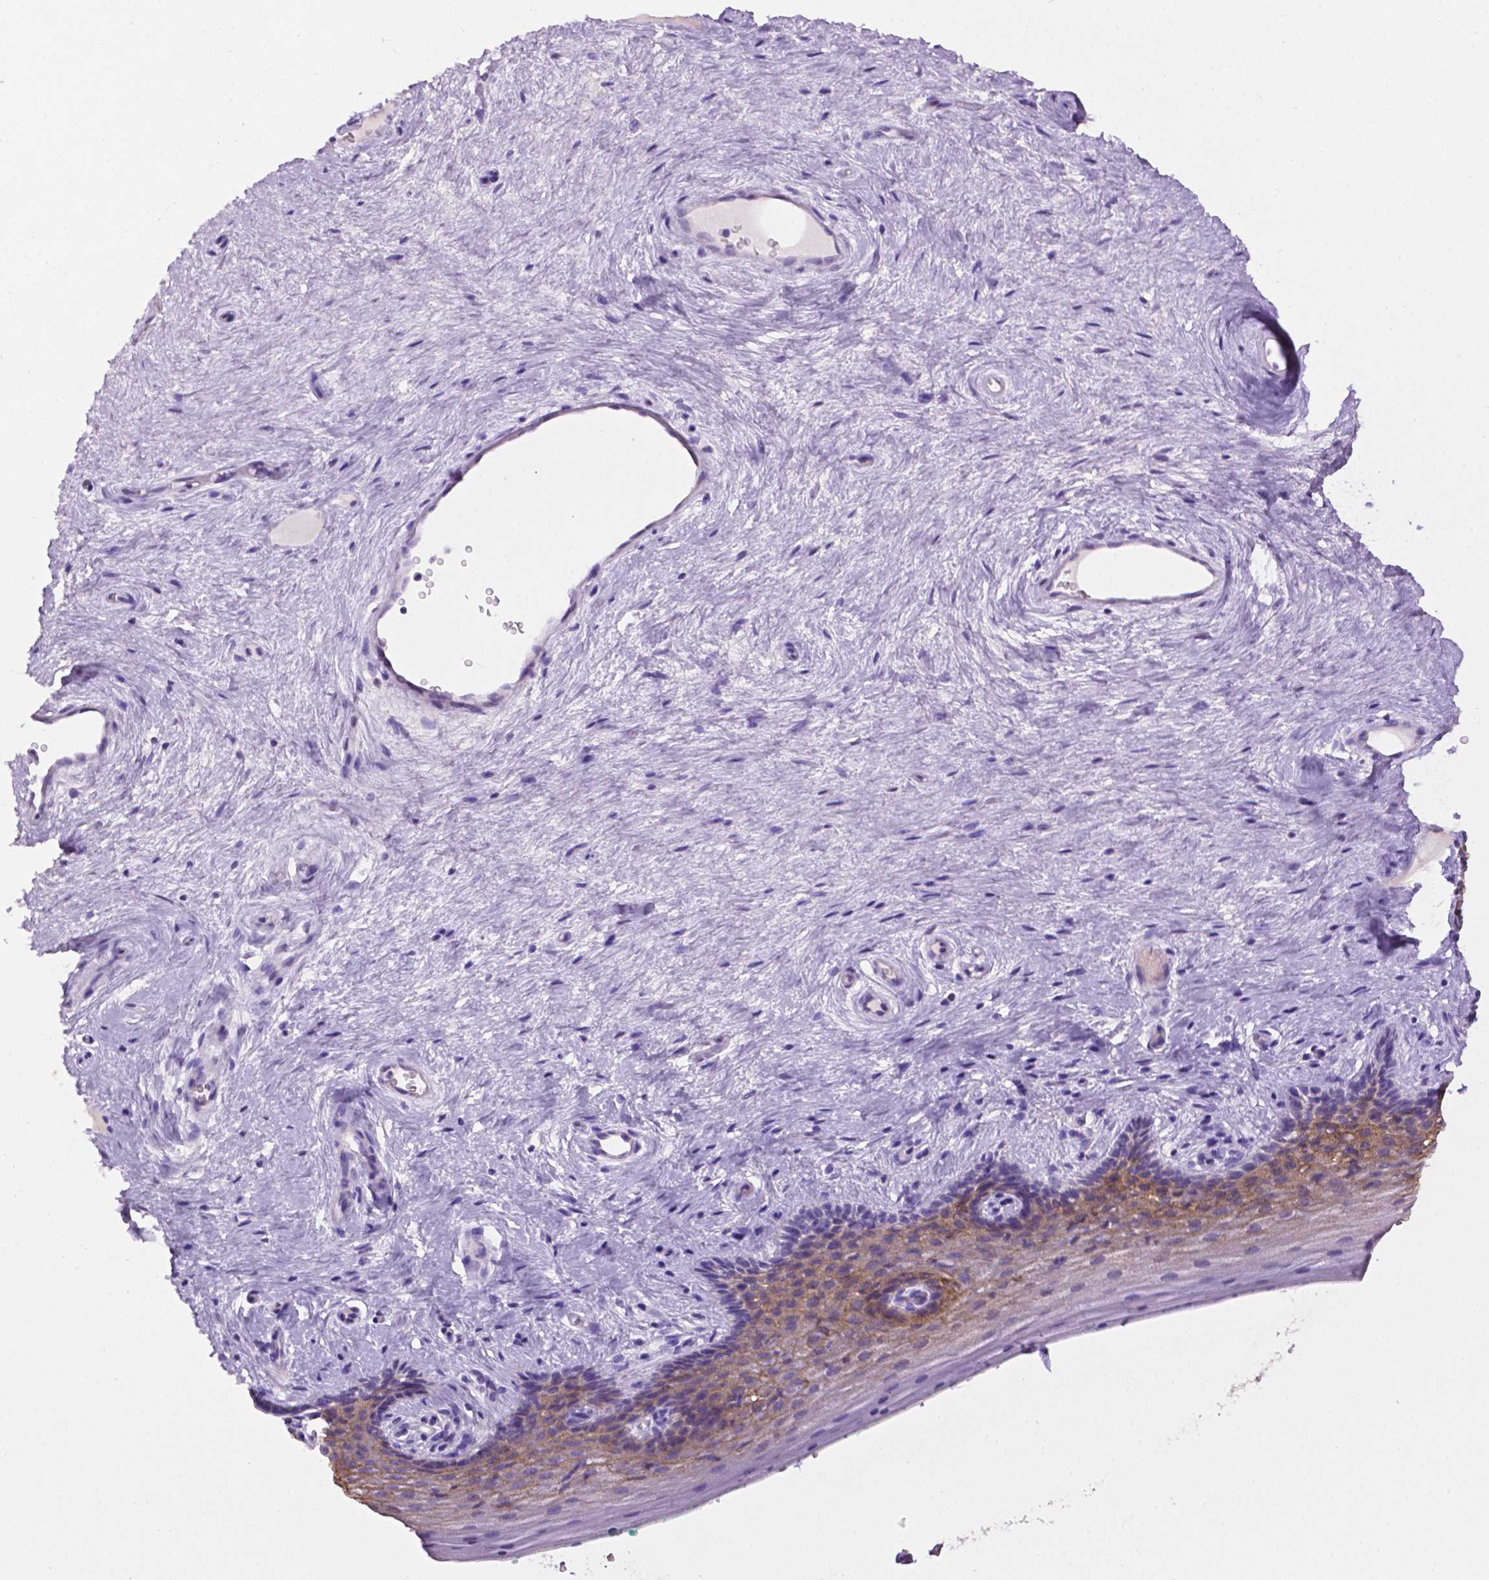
{"staining": {"intensity": "weak", "quantity": "25%-75%", "location": "cytoplasmic/membranous"}, "tissue": "vagina", "cell_type": "Squamous epithelial cells", "image_type": "normal", "snomed": [{"axis": "morphology", "description": "Normal tissue, NOS"}, {"axis": "topography", "description": "Vagina"}], "caption": "Weak cytoplasmic/membranous staining is appreciated in about 25%-75% of squamous epithelial cells in unremarkable vagina. (DAB (3,3'-diaminobenzidine) IHC with brightfield microscopy, high magnification).", "gene": "TACSTD2", "patient": {"sex": "female", "age": 45}}